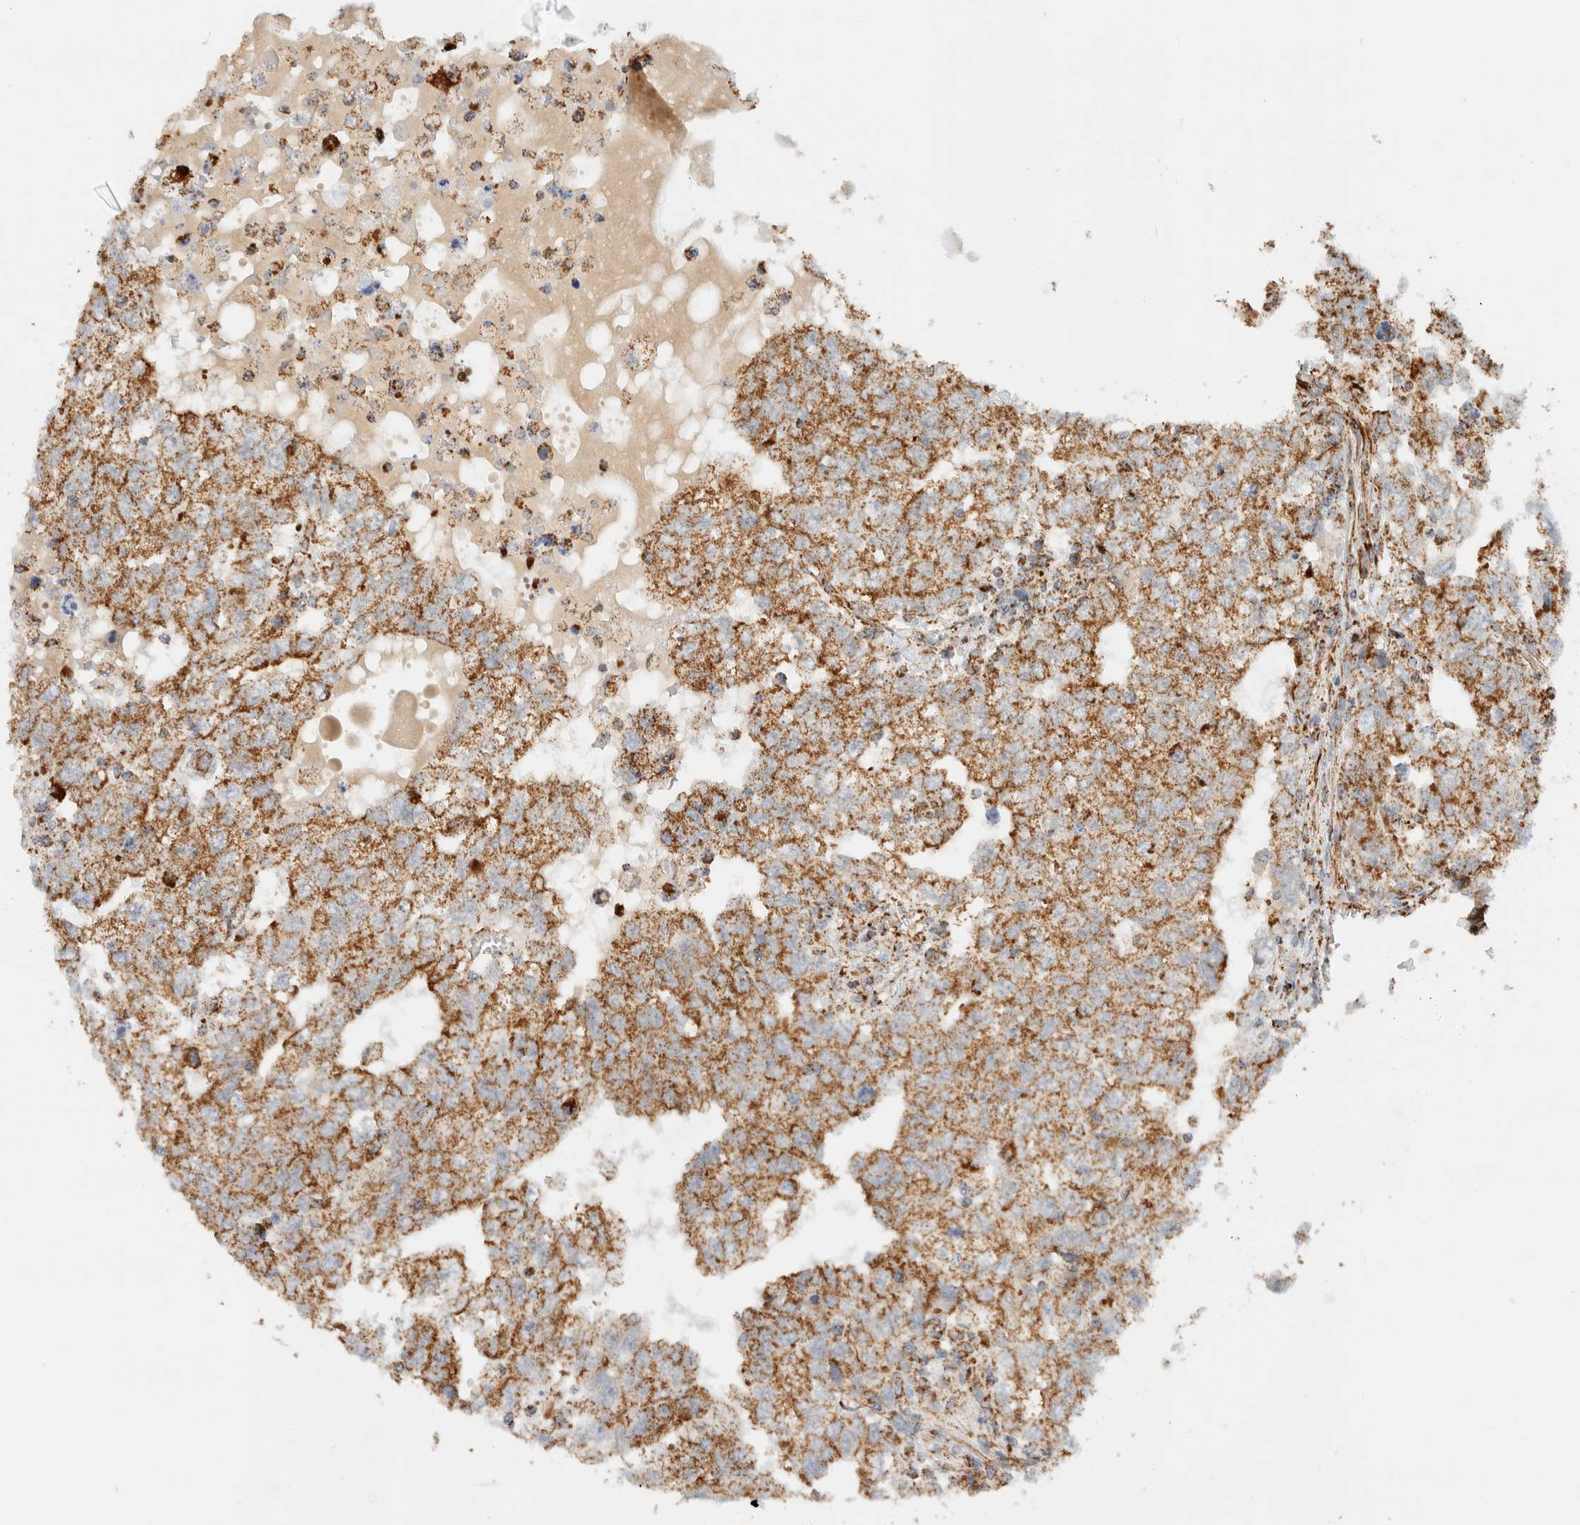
{"staining": {"intensity": "moderate", "quantity": ">75%", "location": "cytoplasmic/membranous"}, "tissue": "testis cancer", "cell_type": "Tumor cells", "image_type": "cancer", "snomed": [{"axis": "morphology", "description": "Carcinoma, Embryonal, NOS"}, {"axis": "topography", "description": "Testis"}], "caption": "Moderate cytoplasmic/membranous staining is identified in approximately >75% of tumor cells in embryonal carcinoma (testis). Using DAB (brown) and hematoxylin (blue) stains, captured at high magnification using brightfield microscopy.", "gene": "KIFAP3", "patient": {"sex": "male", "age": 36}}